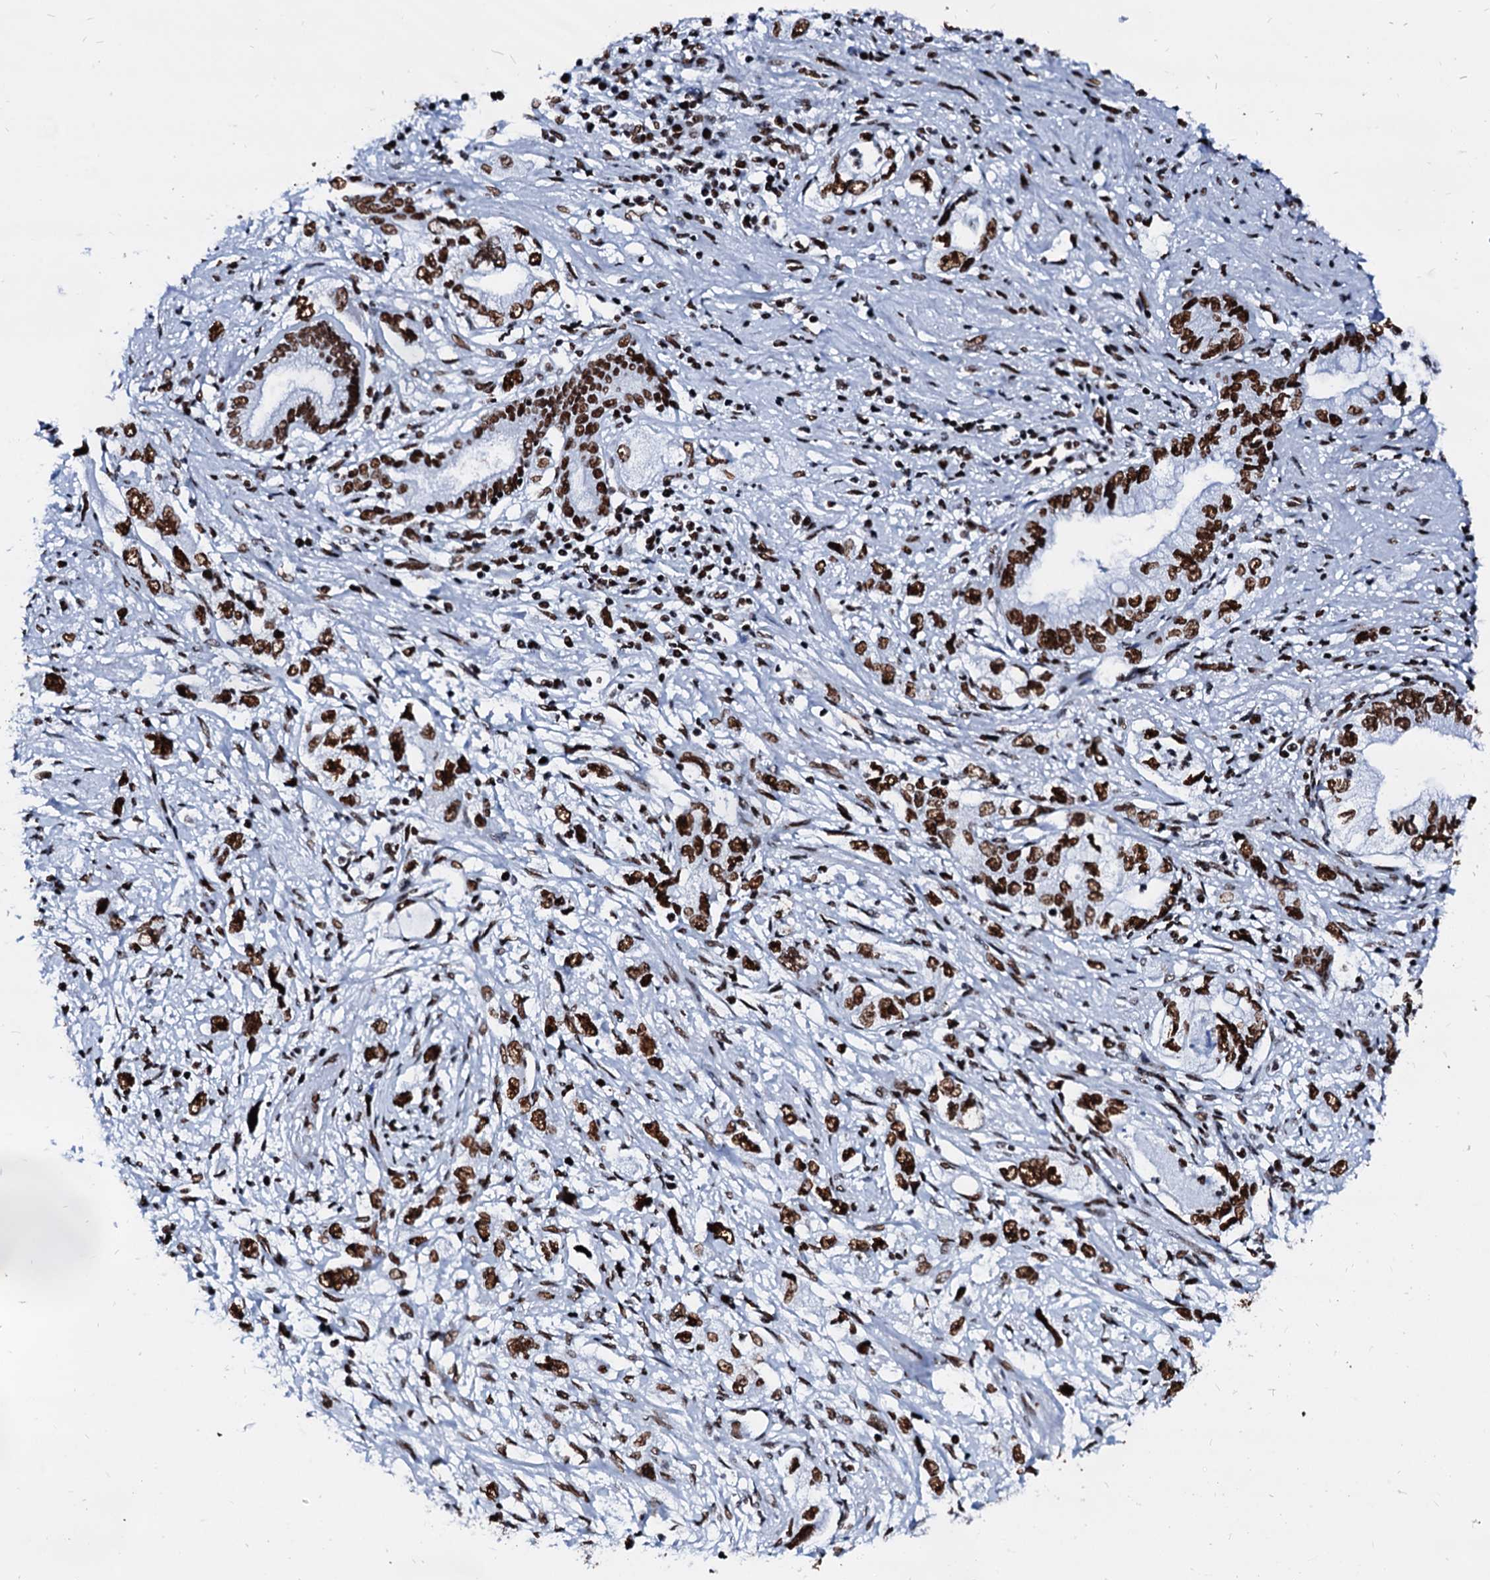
{"staining": {"intensity": "strong", "quantity": ">75%", "location": "nuclear"}, "tissue": "pancreatic cancer", "cell_type": "Tumor cells", "image_type": "cancer", "snomed": [{"axis": "morphology", "description": "Adenocarcinoma, NOS"}, {"axis": "topography", "description": "Pancreas"}], "caption": "DAB (3,3'-diaminobenzidine) immunohistochemical staining of human adenocarcinoma (pancreatic) demonstrates strong nuclear protein positivity in about >75% of tumor cells. The protein is stained brown, and the nuclei are stained in blue (DAB (3,3'-diaminobenzidine) IHC with brightfield microscopy, high magnification).", "gene": "RALY", "patient": {"sex": "female", "age": 73}}